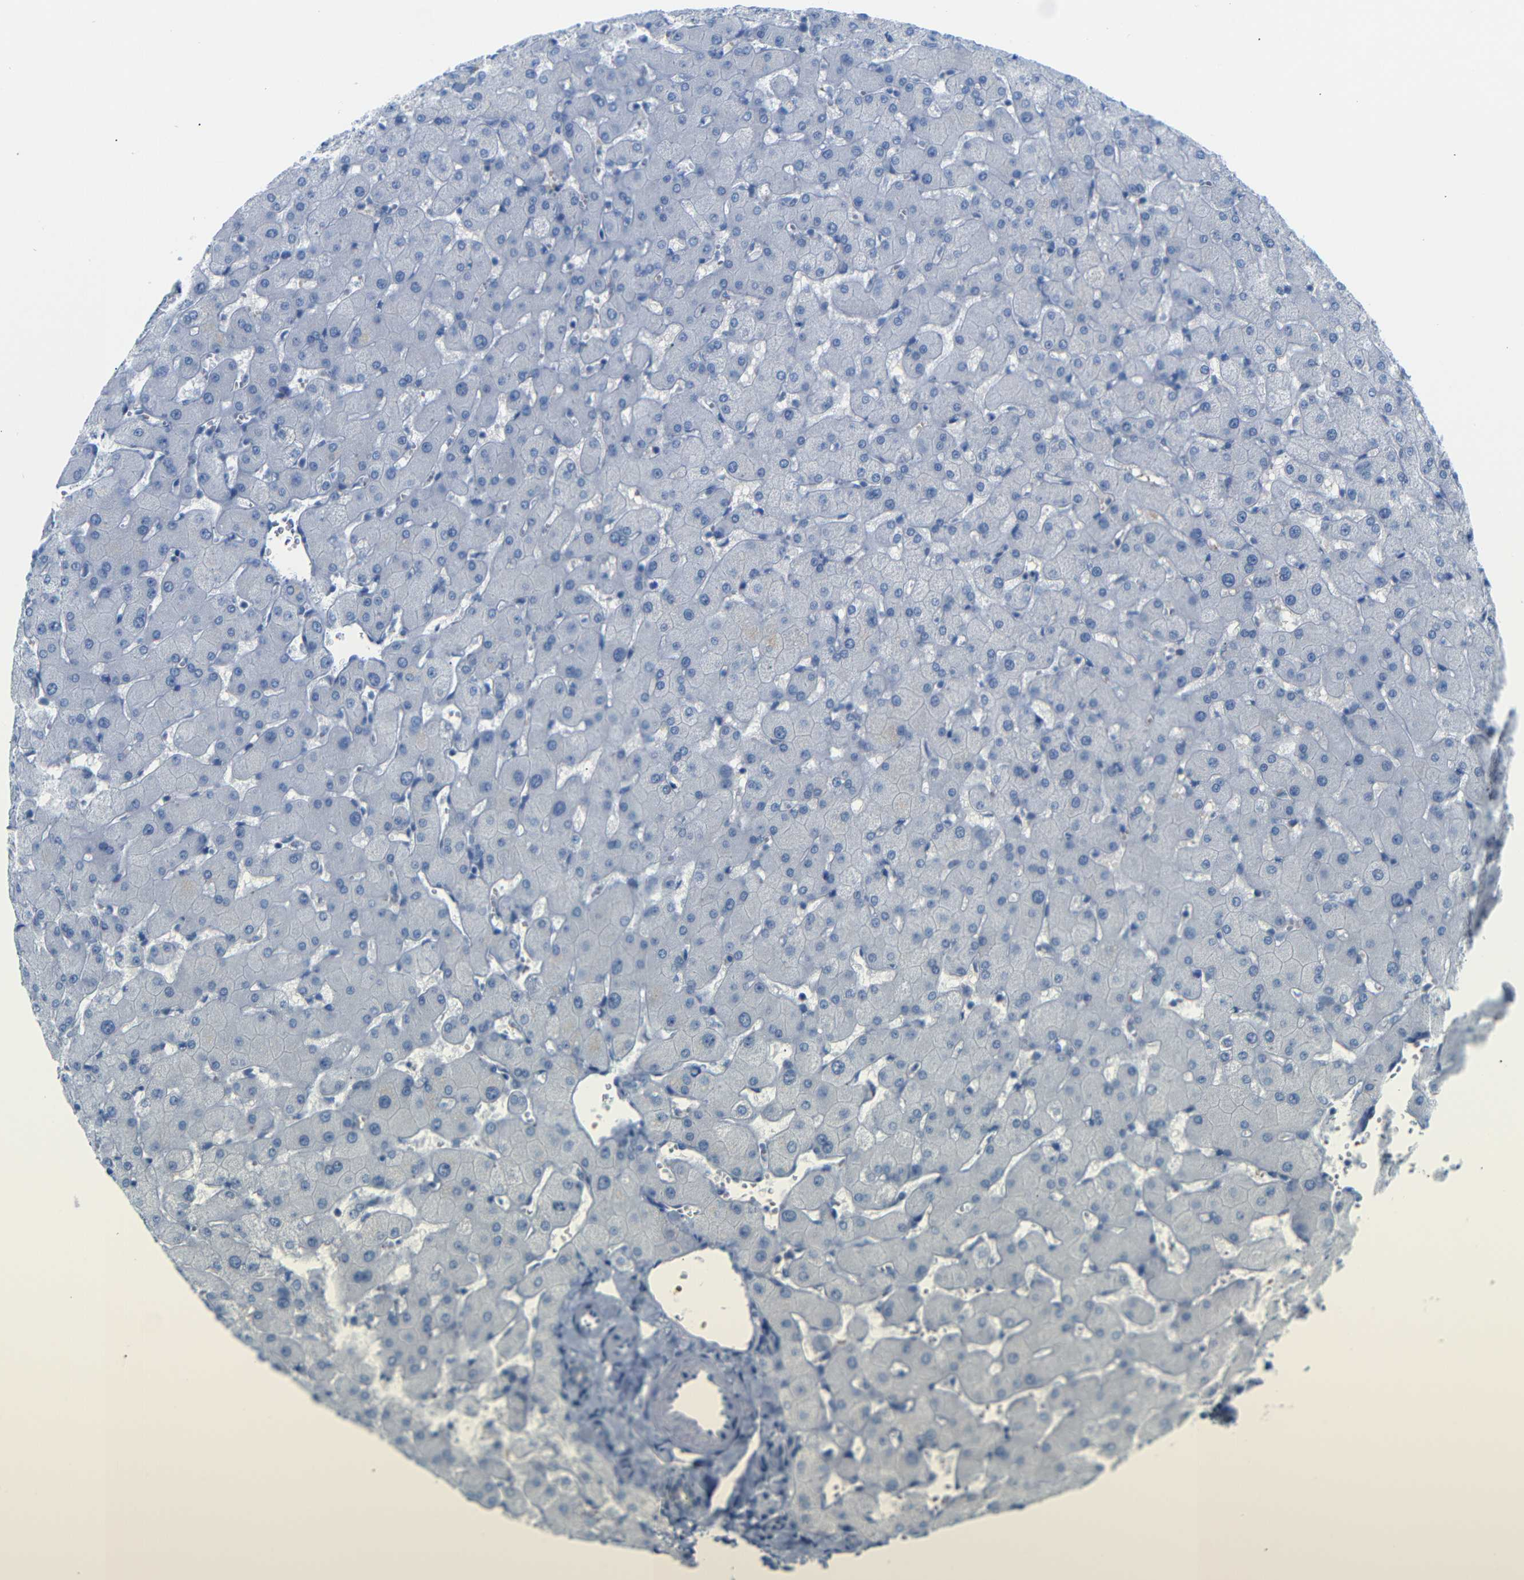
{"staining": {"intensity": "negative", "quantity": "none", "location": "none"}, "tissue": "liver", "cell_type": "Cholangiocytes", "image_type": "normal", "snomed": [{"axis": "morphology", "description": "Normal tissue, NOS"}, {"axis": "topography", "description": "Liver"}], "caption": "An IHC image of unremarkable liver is shown. There is no staining in cholangiocytes of liver. The staining was performed using DAB to visualize the protein expression in brown, while the nuclei were stained in blue with hematoxylin (Magnification: 20x).", "gene": "DYNAP", "patient": {"sex": "female", "age": 63}}